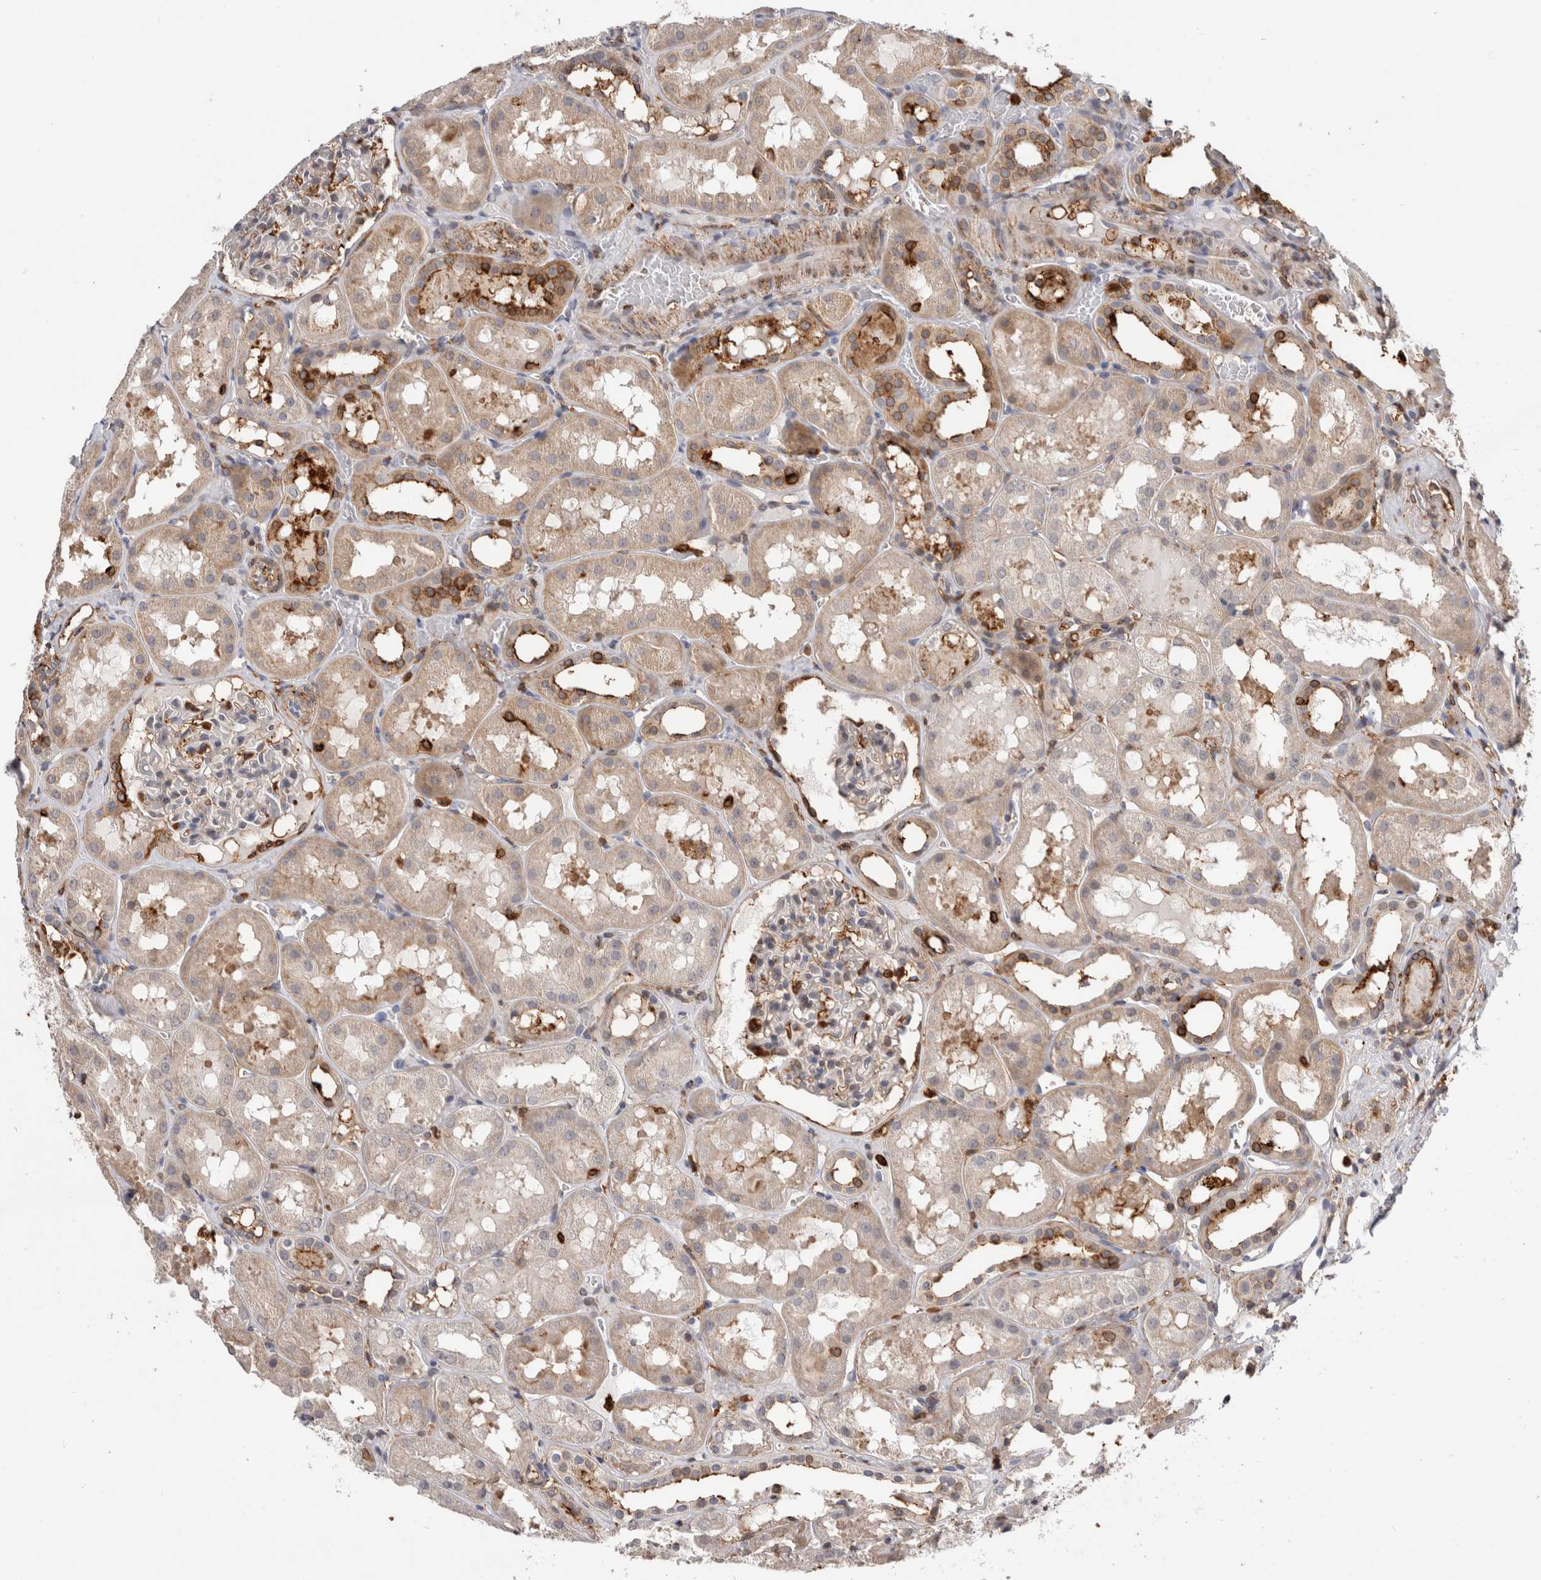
{"staining": {"intensity": "moderate", "quantity": "<25%", "location": "cytoplasmic/membranous,nuclear"}, "tissue": "kidney", "cell_type": "Cells in glomeruli", "image_type": "normal", "snomed": [{"axis": "morphology", "description": "Normal tissue, NOS"}, {"axis": "topography", "description": "Kidney"}, {"axis": "topography", "description": "Urinary bladder"}], "caption": "Immunohistochemical staining of benign kidney demonstrates low levels of moderate cytoplasmic/membranous,nuclear positivity in about <25% of cells in glomeruli.", "gene": "CCDC88B", "patient": {"sex": "male", "age": 16}}